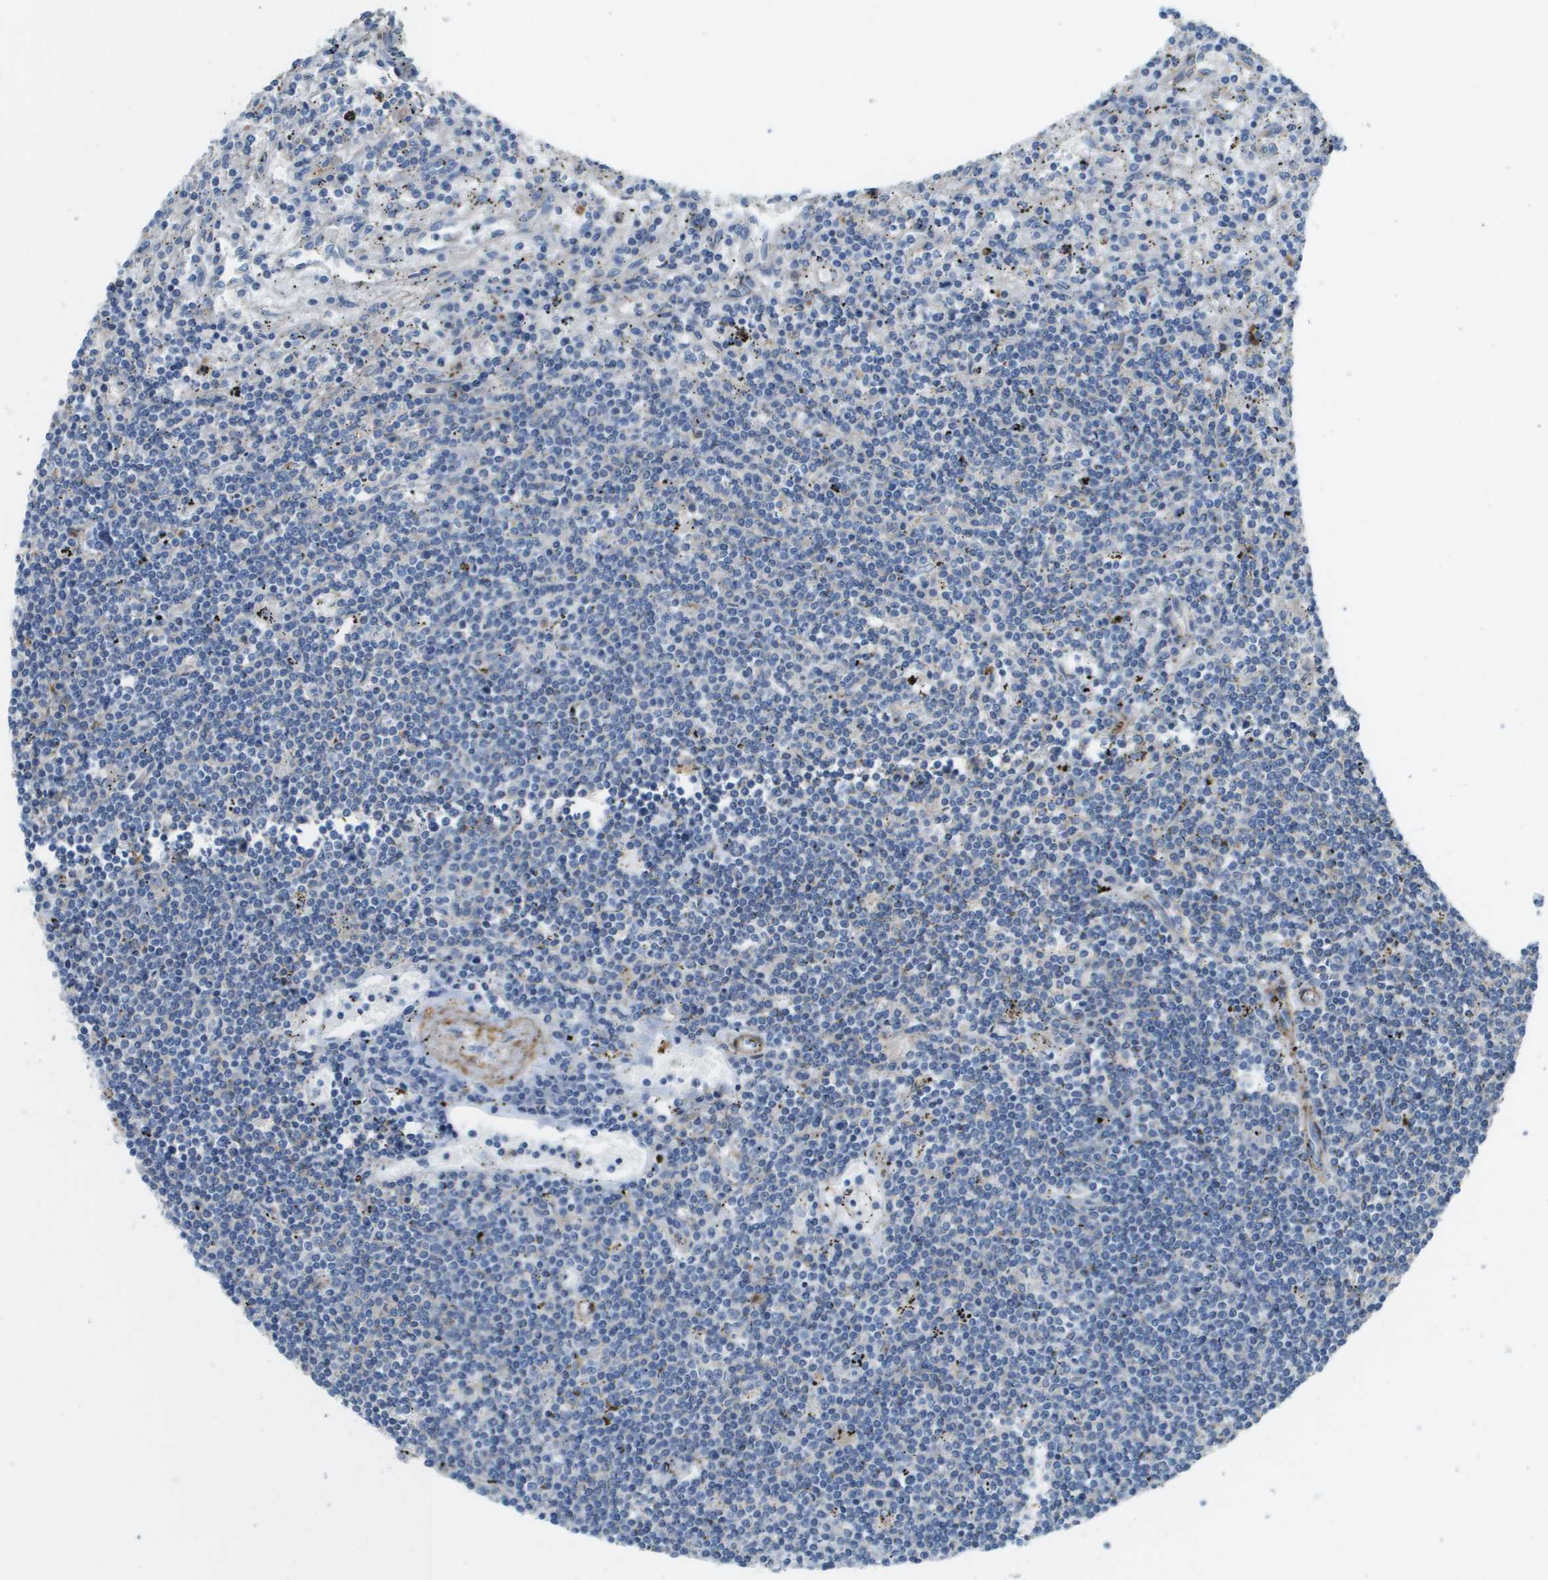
{"staining": {"intensity": "negative", "quantity": "none", "location": "none"}, "tissue": "lymphoma", "cell_type": "Tumor cells", "image_type": "cancer", "snomed": [{"axis": "morphology", "description": "Malignant lymphoma, non-Hodgkin's type, Low grade"}, {"axis": "topography", "description": "Spleen"}], "caption": "The image displays no significant expression in tumor cells of low-grade malignant lymphoma, non-Hodgkin's type. (DAB immunohistochemistry with hematoxylin counter stain).", "gene": "ZBTB43", "patient": {"sex": "male", "age": 76}}